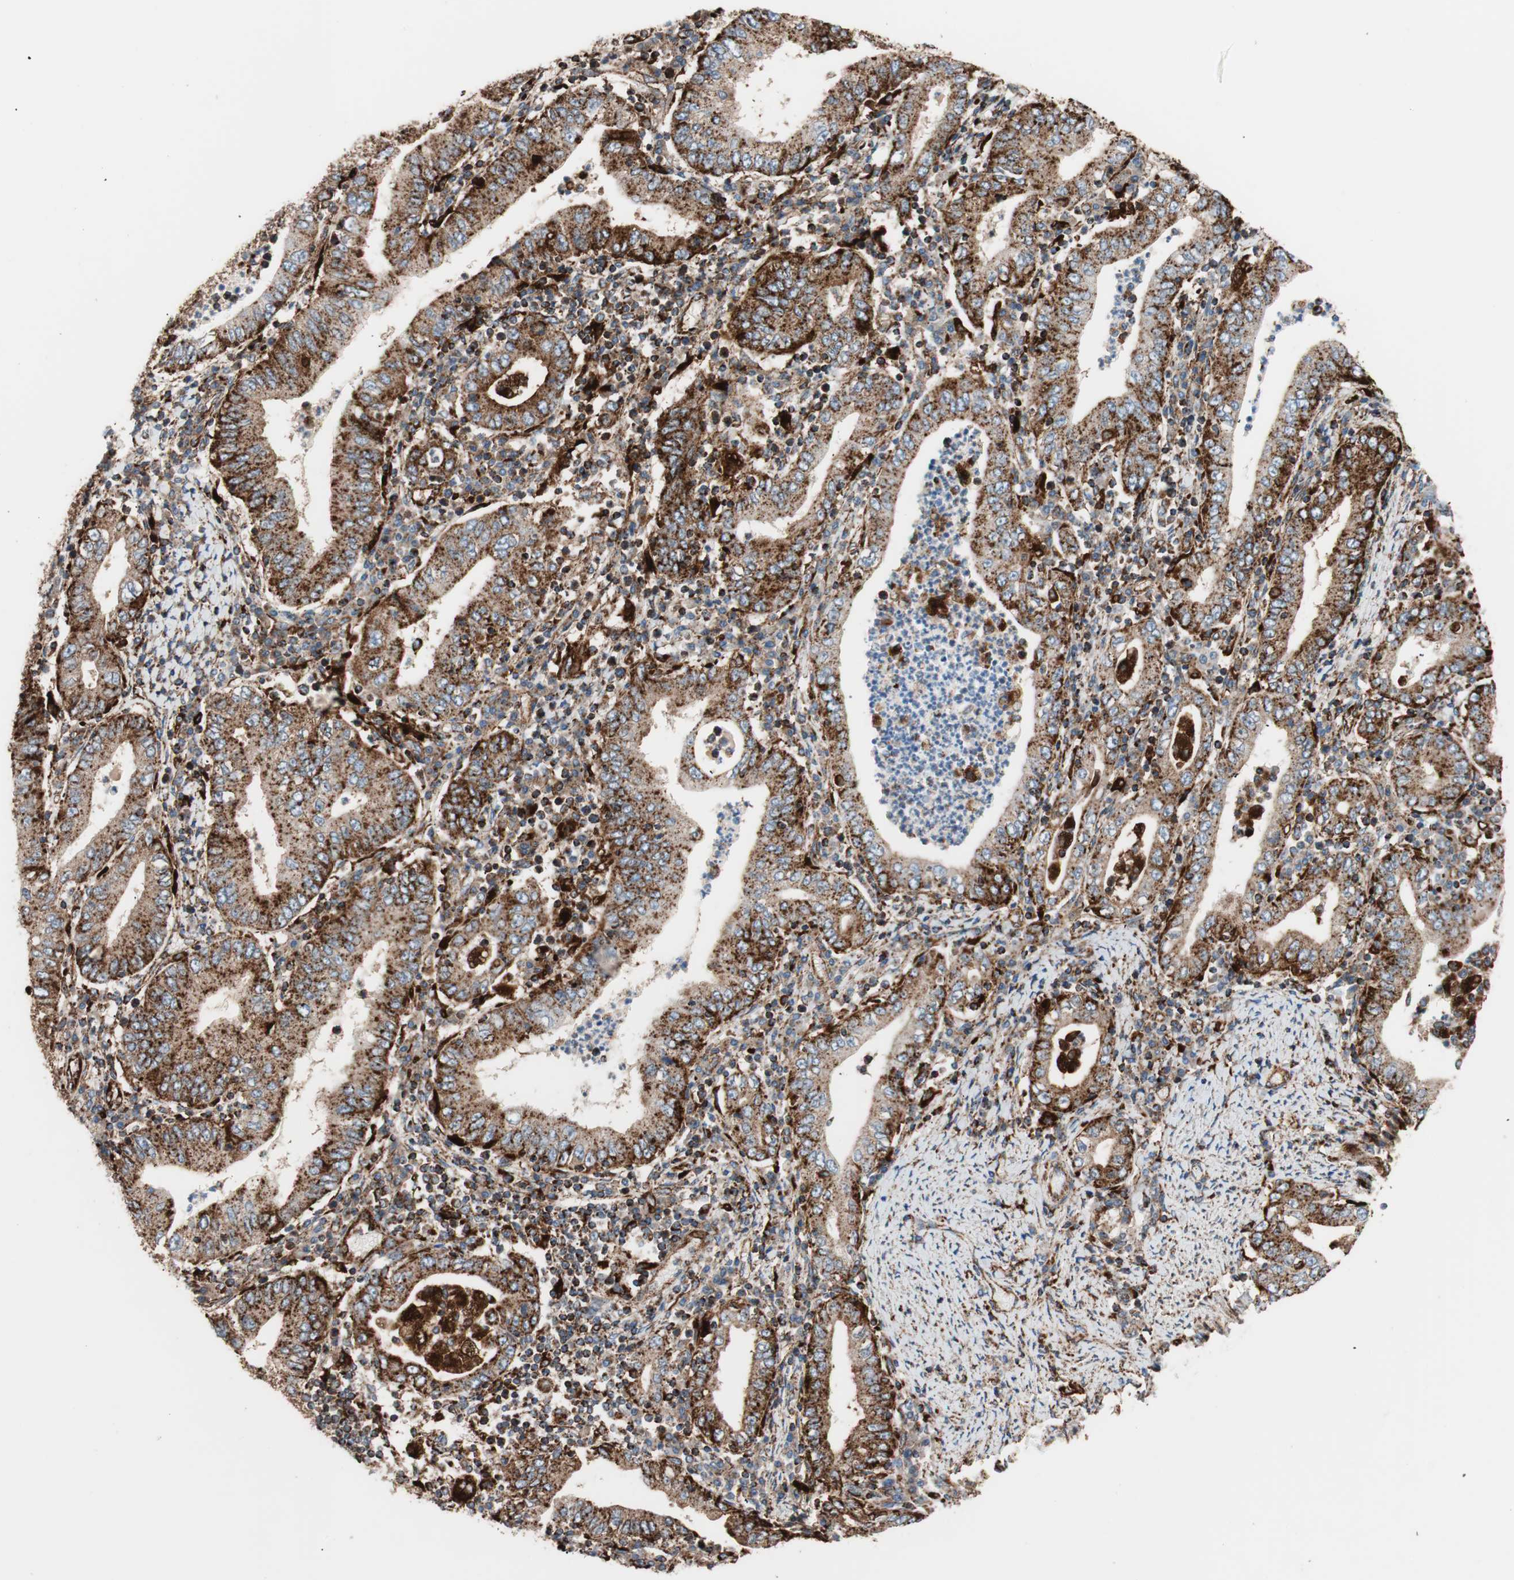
{"staining": {"intensity": "strong", "quantity": ">75%", "location": "cytoplasmic/membranous"}, "tissue": "stomach cancer", "cell_type": "Tumor cells", "image_type": "cancer", "snomed": [{"axis": "morphology", "description": "Normal tissue, NOS"}, {"axis": "morphology", "description": "Adenocarcinoma, NOS"}, {"axis": "topography", "description": "Esophagus"}, {"axis": "topography", "description": "Stomach, upper"}, {"axis": "topography", "description": "Peripheral nerve tissue"}], "caption": "Adenocarcinoma (stomach) stained for a protein (brown) demonstrates strong cytoplasmic/membranous positive positivity in about >75% of tumor cells.", "gene": "LAMP1", "patient": {"sex": "male", "age": 62}}